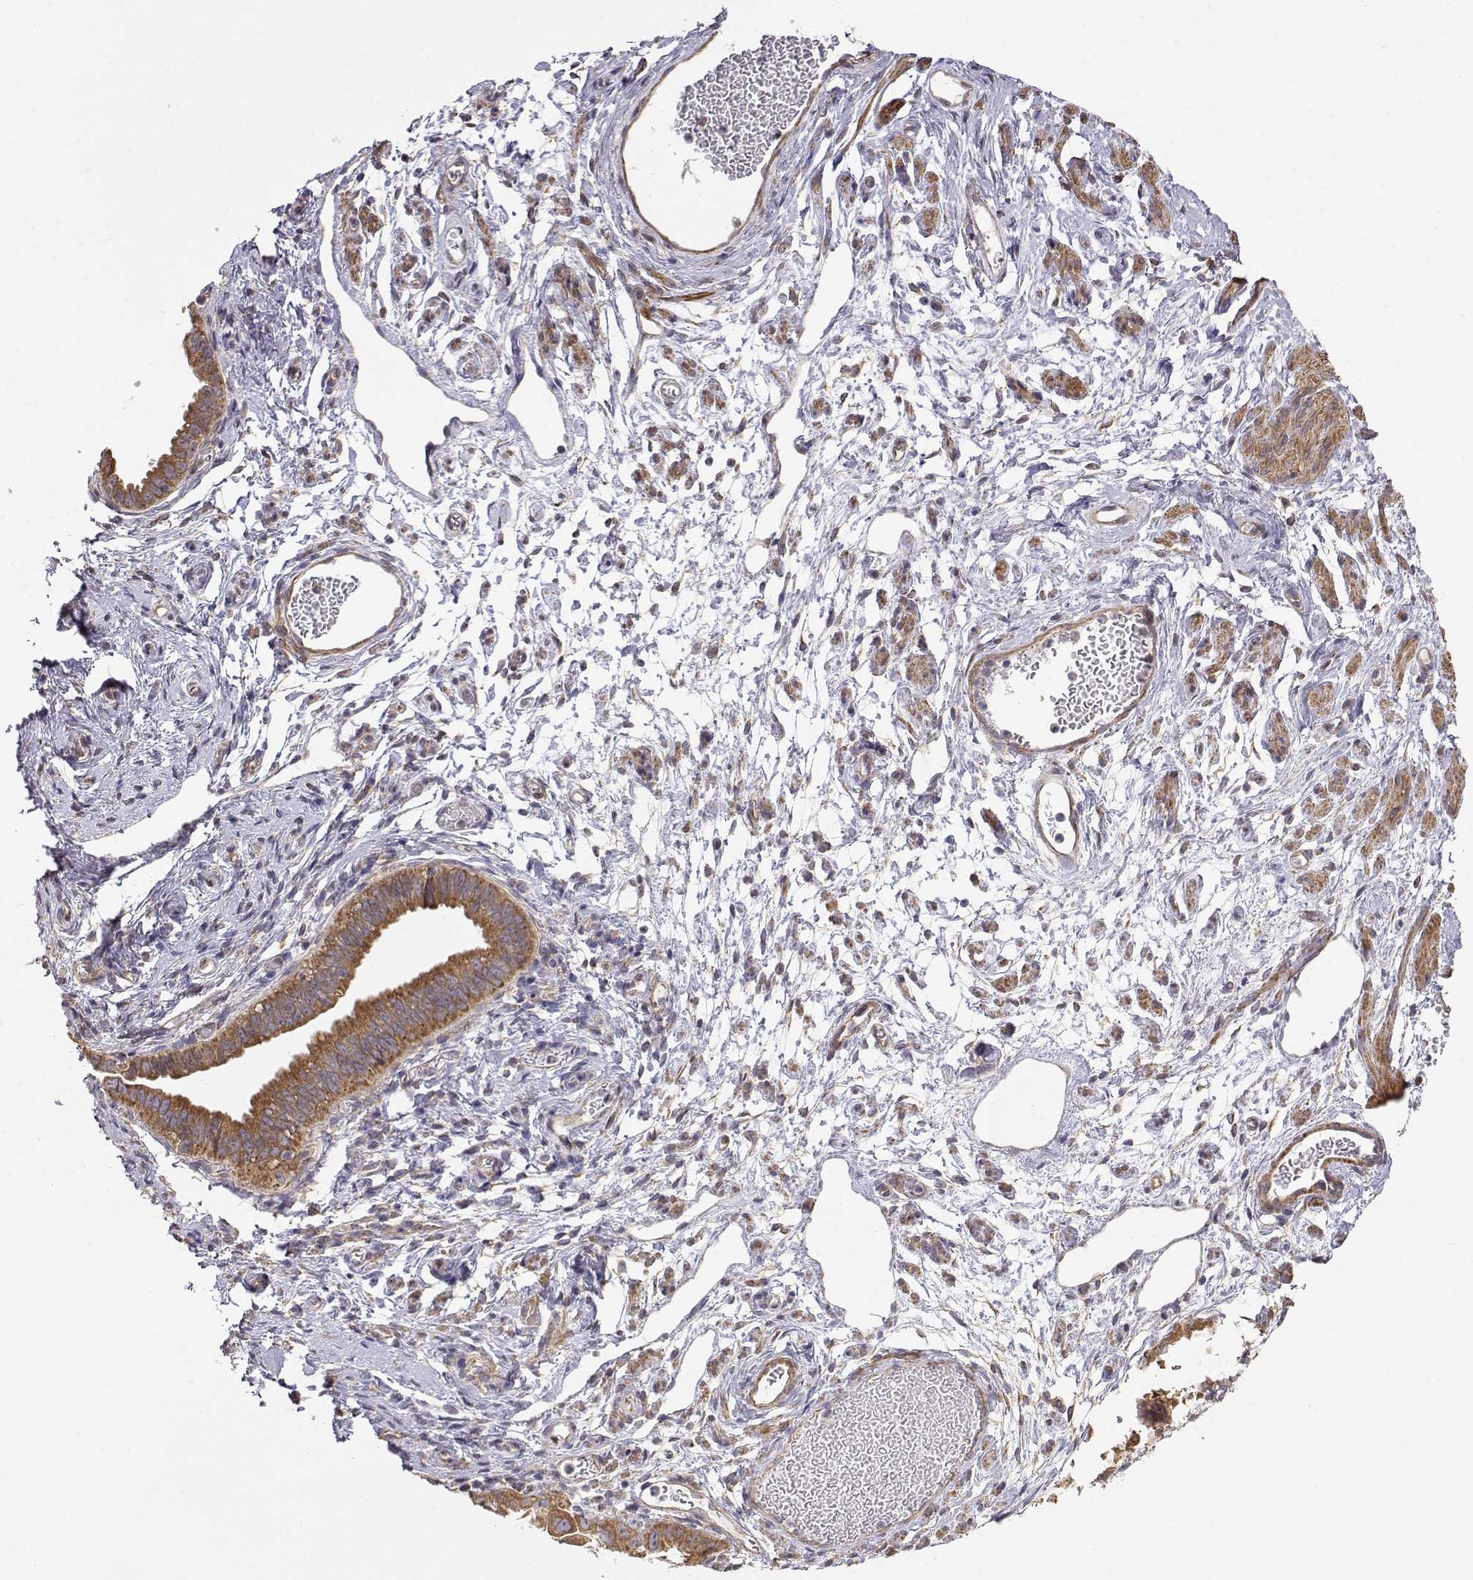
{"staining": {"intensity": "strong", "quantity": ">75%", "location": "cytoplasmic/membranous"}, "tissue": "ovarian cancer", "cell_type": "Tumor cells", "image_type": "cancer", "snomed": [{"axis": "morphology", "description": "Carcinoma, endometroid"}, {"axis": "topography", "description": "Ovary"}], "caption": "Strong cytoplasmic/membranous staining for a protein is appreciated in about >75% of tumor cells of ovarian cancer using IHC.", "gene": "PAIP1", "patient": {"sex": "female", "age": 85}}